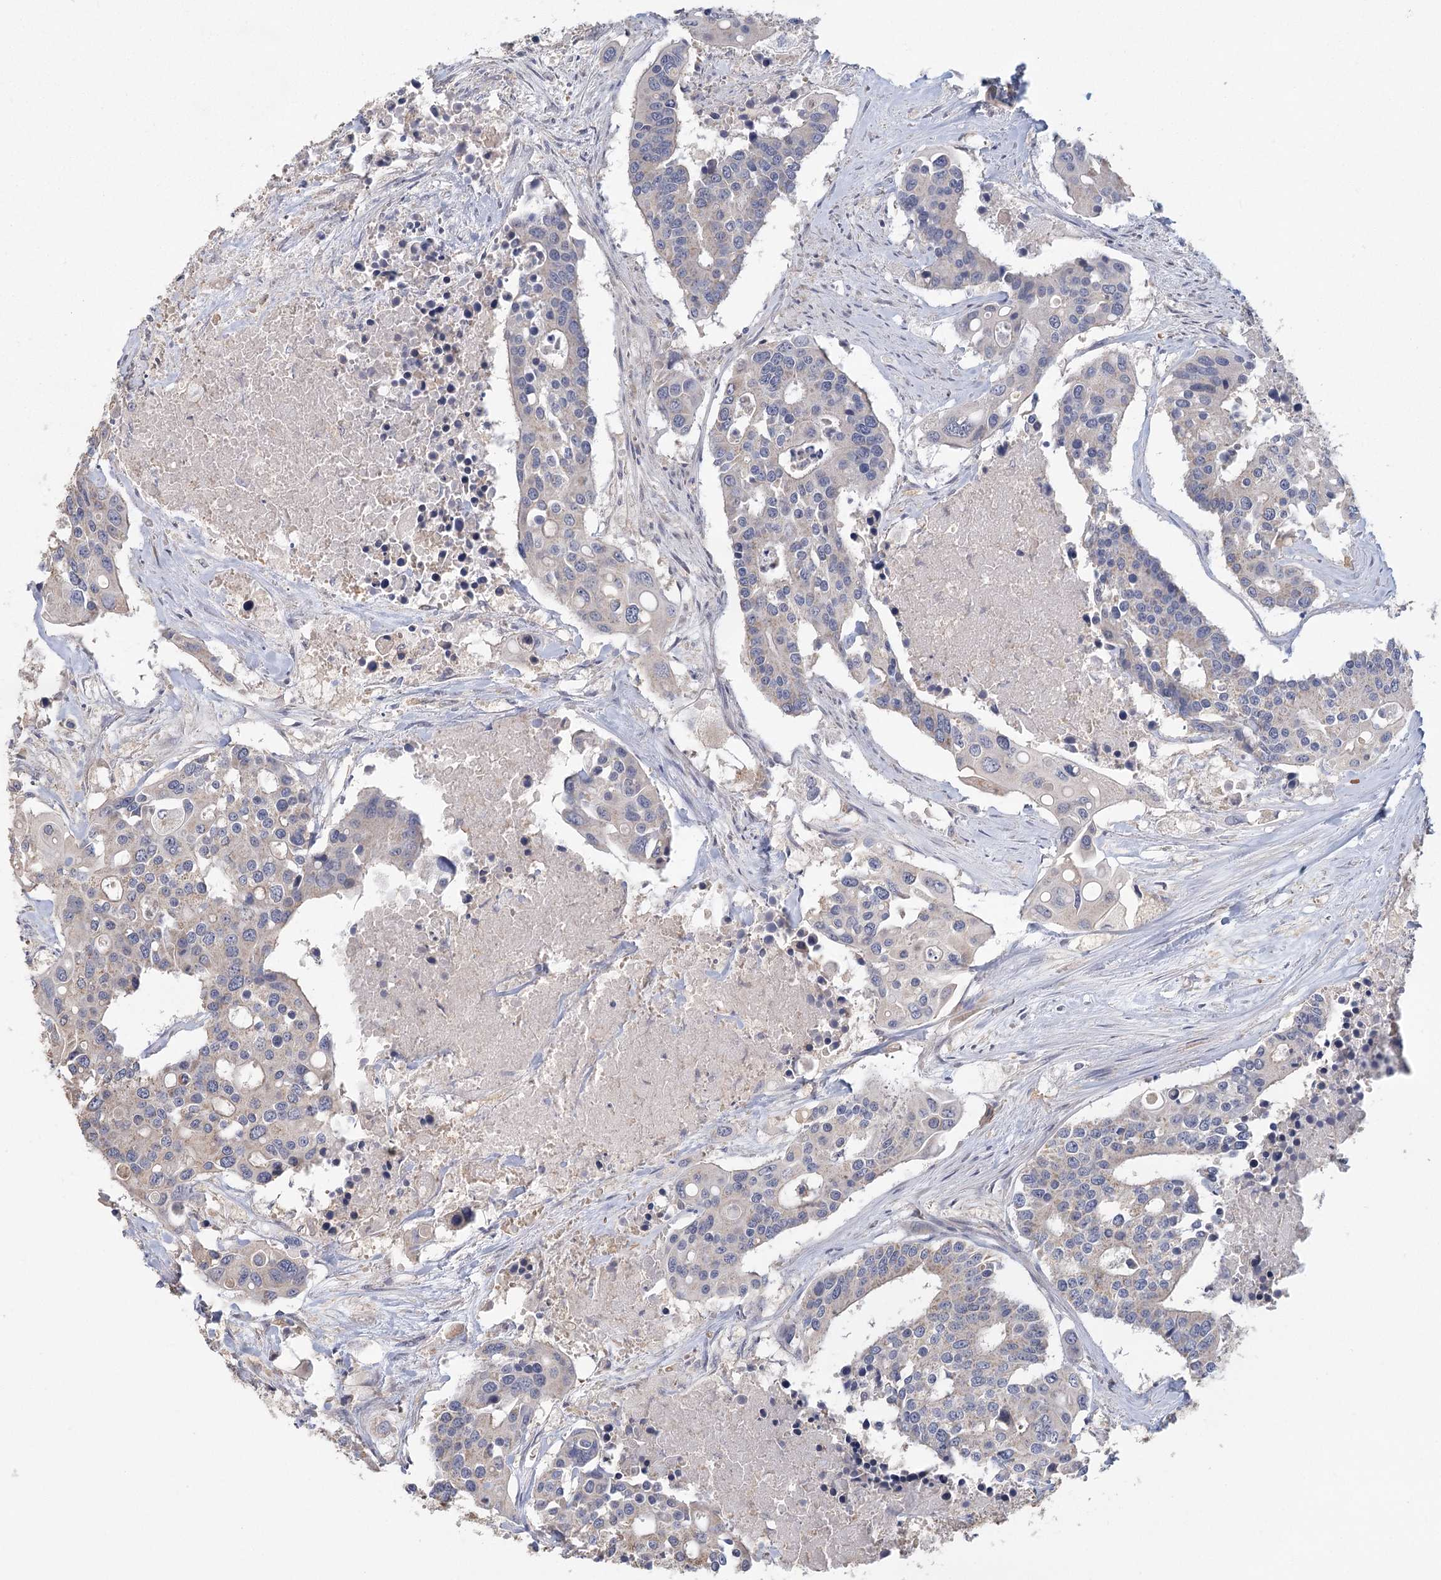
{"staining": {"intensity": "negative", "quantity": "none", "location": "none"}, "tissue": "colorectal cancer", "cell_type": "Tumor cells", "image_type": "cancer", "snomed": [{"axis": "morphology", "description": "Adenocarcinoma, NOS"}, {"axis": "topography", "description": "Colon"}], "caption": "Tumor cells show no significant protein positivity in colorectal adenocarcinoma.", "gene": "CNTLN", "patient": {"sex": "male", "age": 77}}